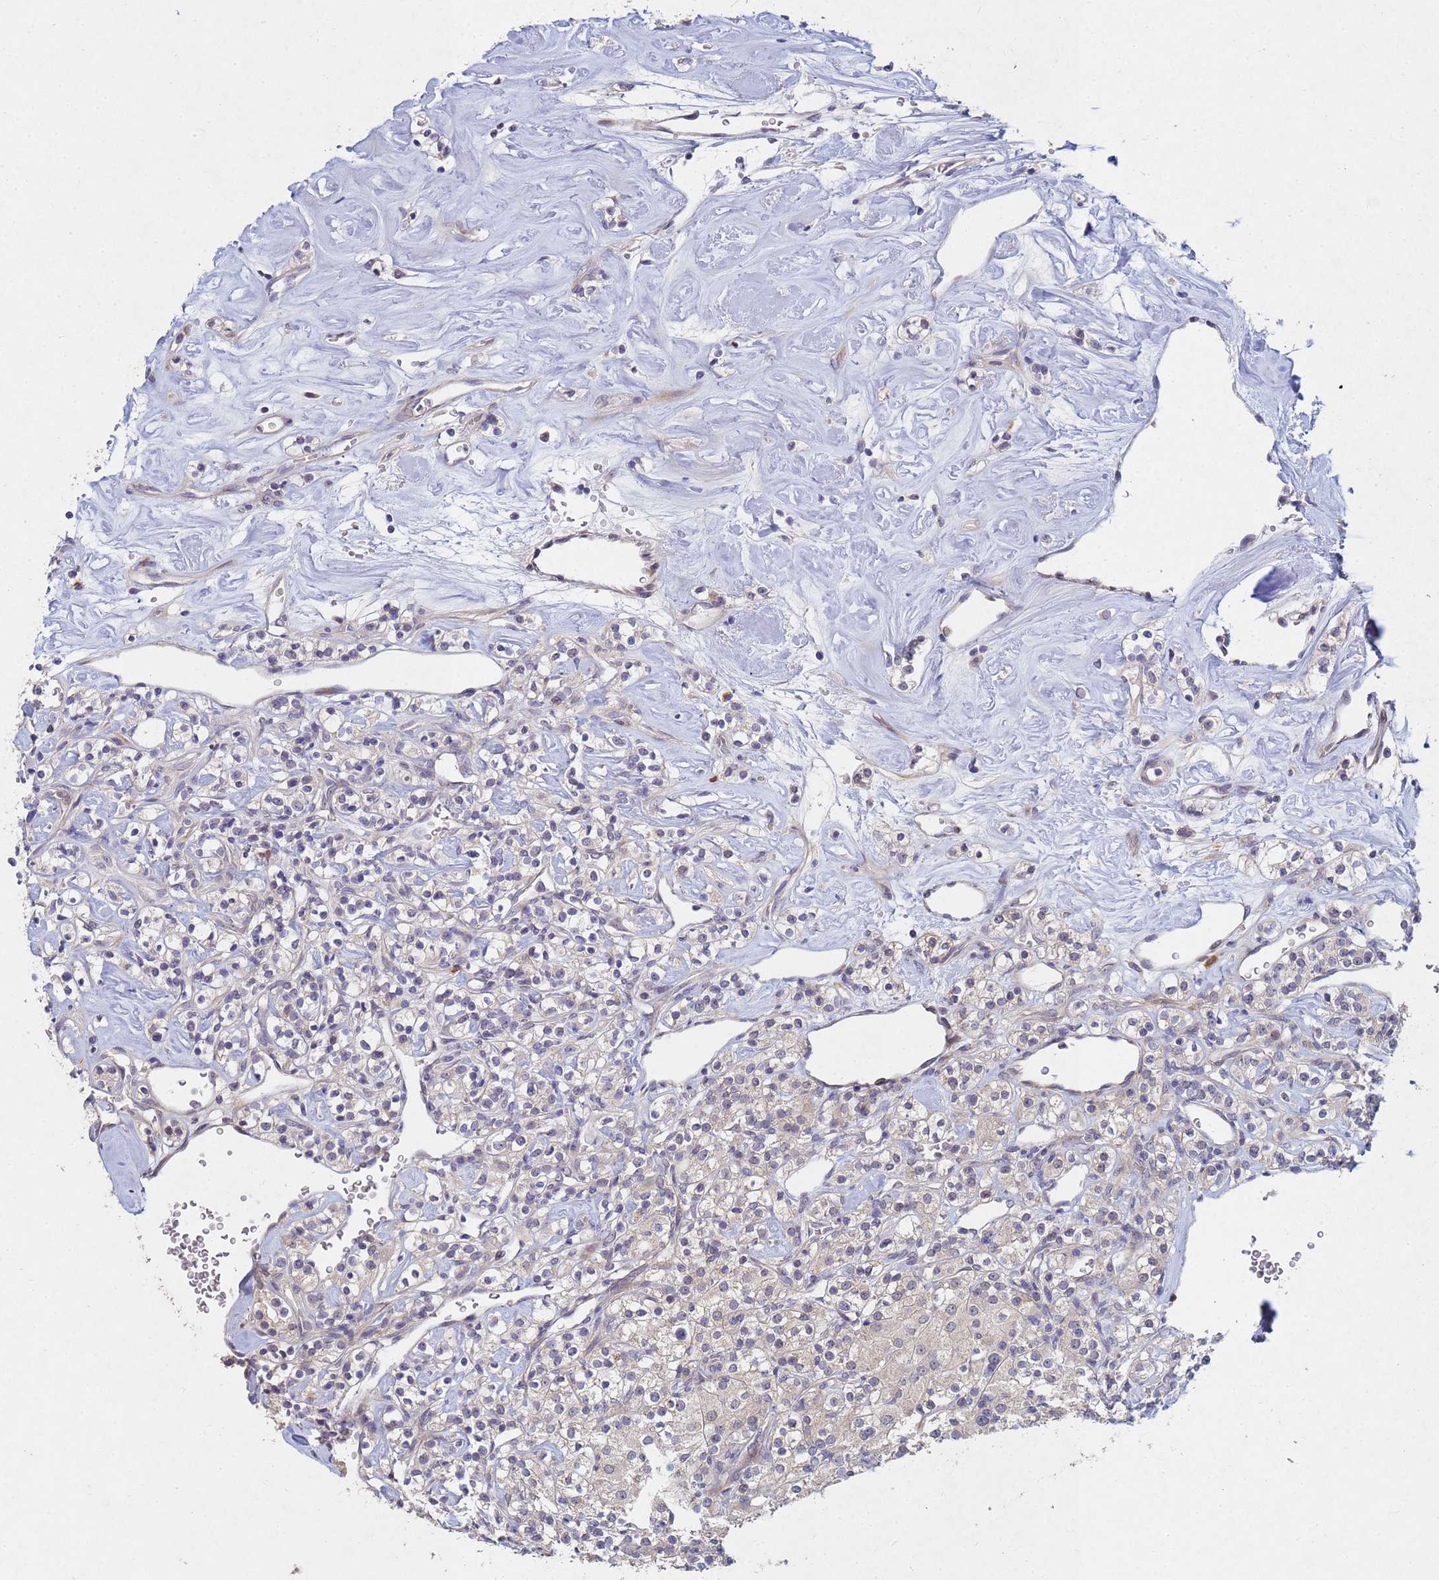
{"staining": {"intensity": "negative", "quantity": "none", "location": "none"}, "tissue": "renal cancer", "cell_type": "Tumor cells", "image_type": "cancer", "snomed": [{"axis": "morphology", "description": "Adenocarcinoma, NOS"}, {"axis": "topography", "description": "Kidney"}], "caption": "DAB (3,3'-diaminobenzidine) immunohistochemical staining of renal cancer (adenocarcinoma) shows no significant expression in tumor cells.", "gene": "TNPO2", "patient": {"sex": "male", "age": 77}}